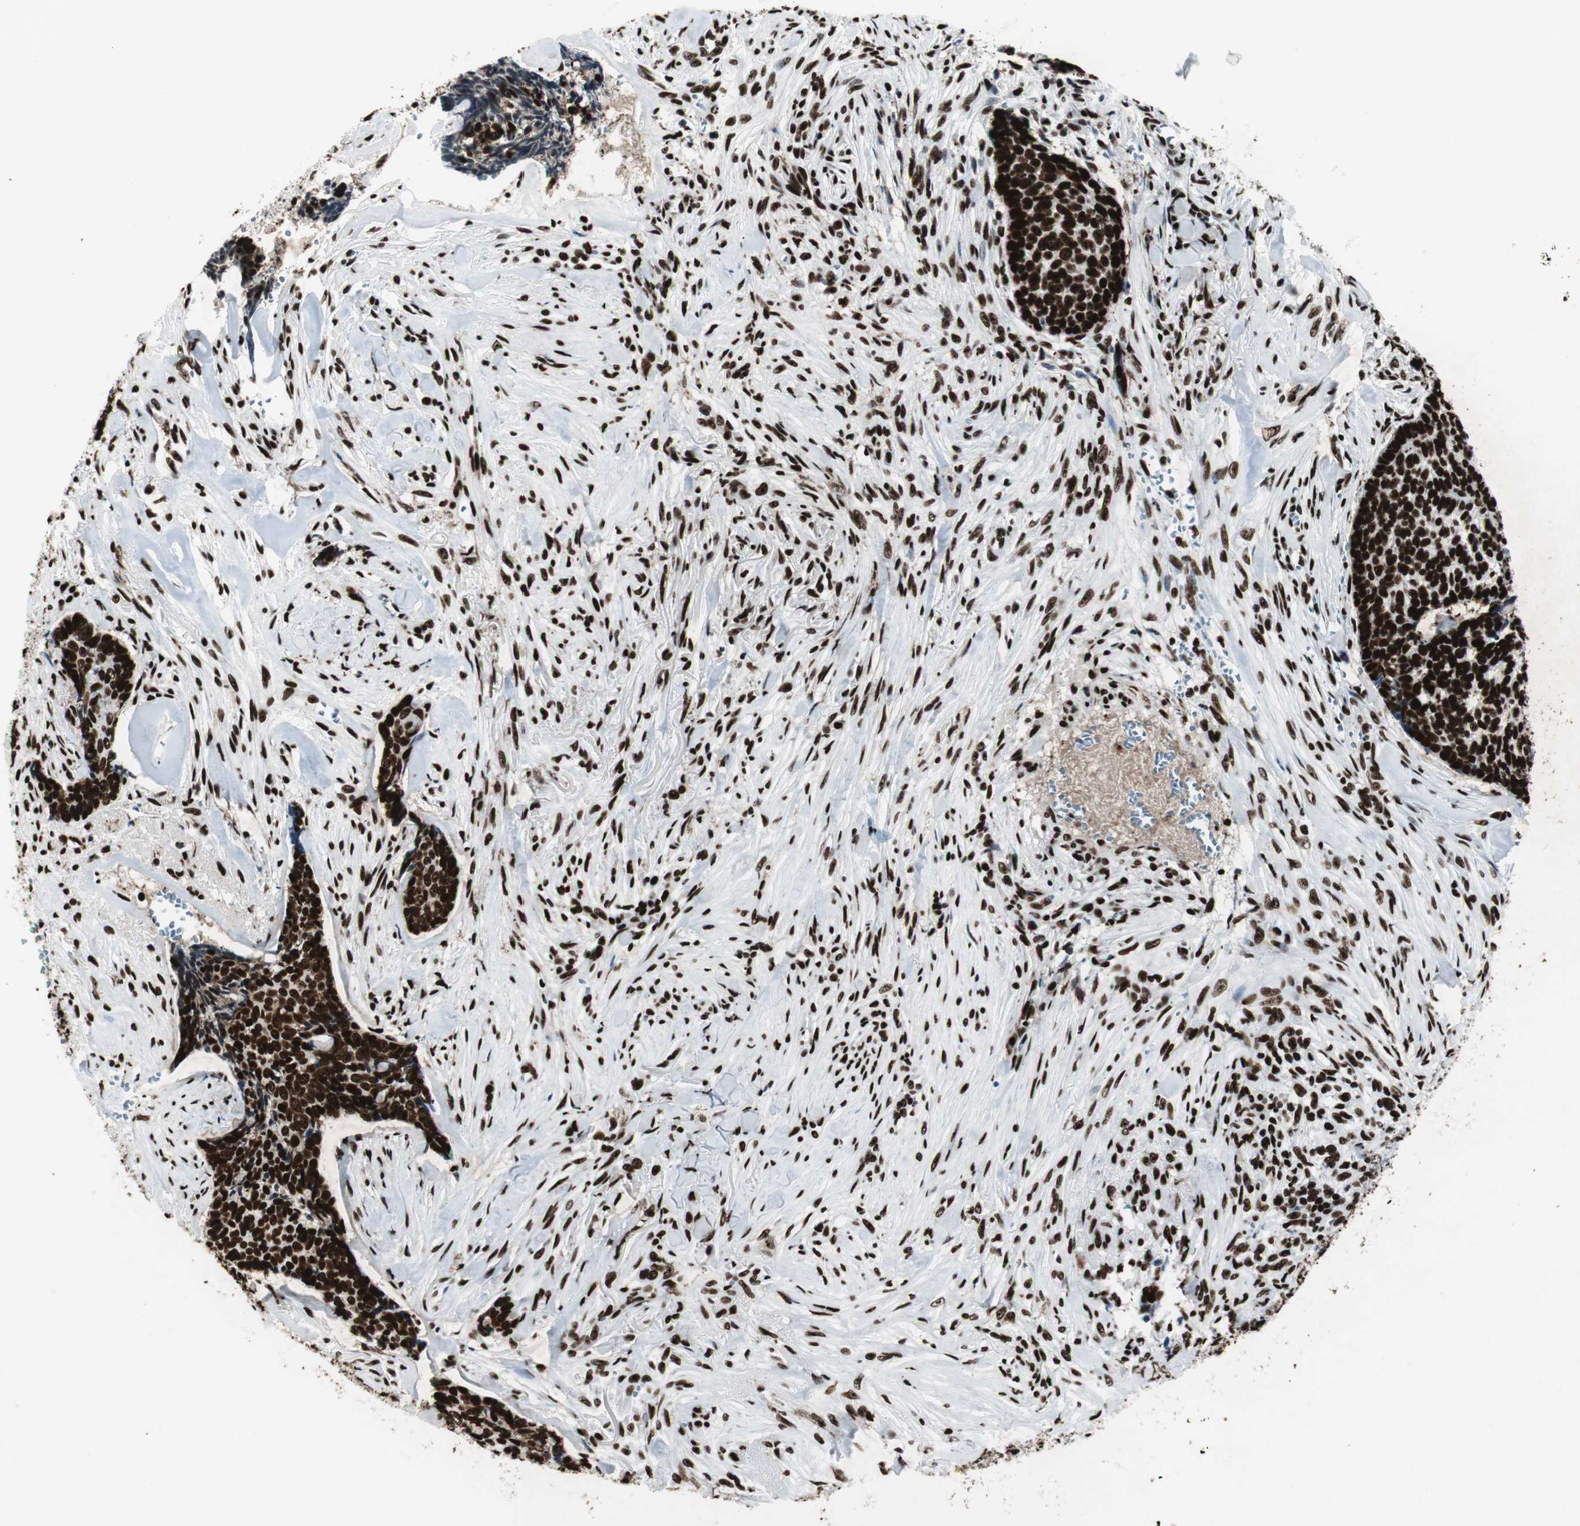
{"staining": {"intensity": "strong", "quantity": ">75%", "location": "nuclear"}, "tissue": "skin cancer", "cell_type": "Tumor cells", "image_type": "cancer", "snomed": [{"axis": "morphology", "description": "Basal cell carcinoma"}, {"axis": "topography", "description": "Skin"}], "caption": "An image of basal cell carcinoma (skin) stained for a protein shows strong nuclear brown staining in tumor cells.", "gene": "NCL", "patient": {"sex": "male", "age": 84}}